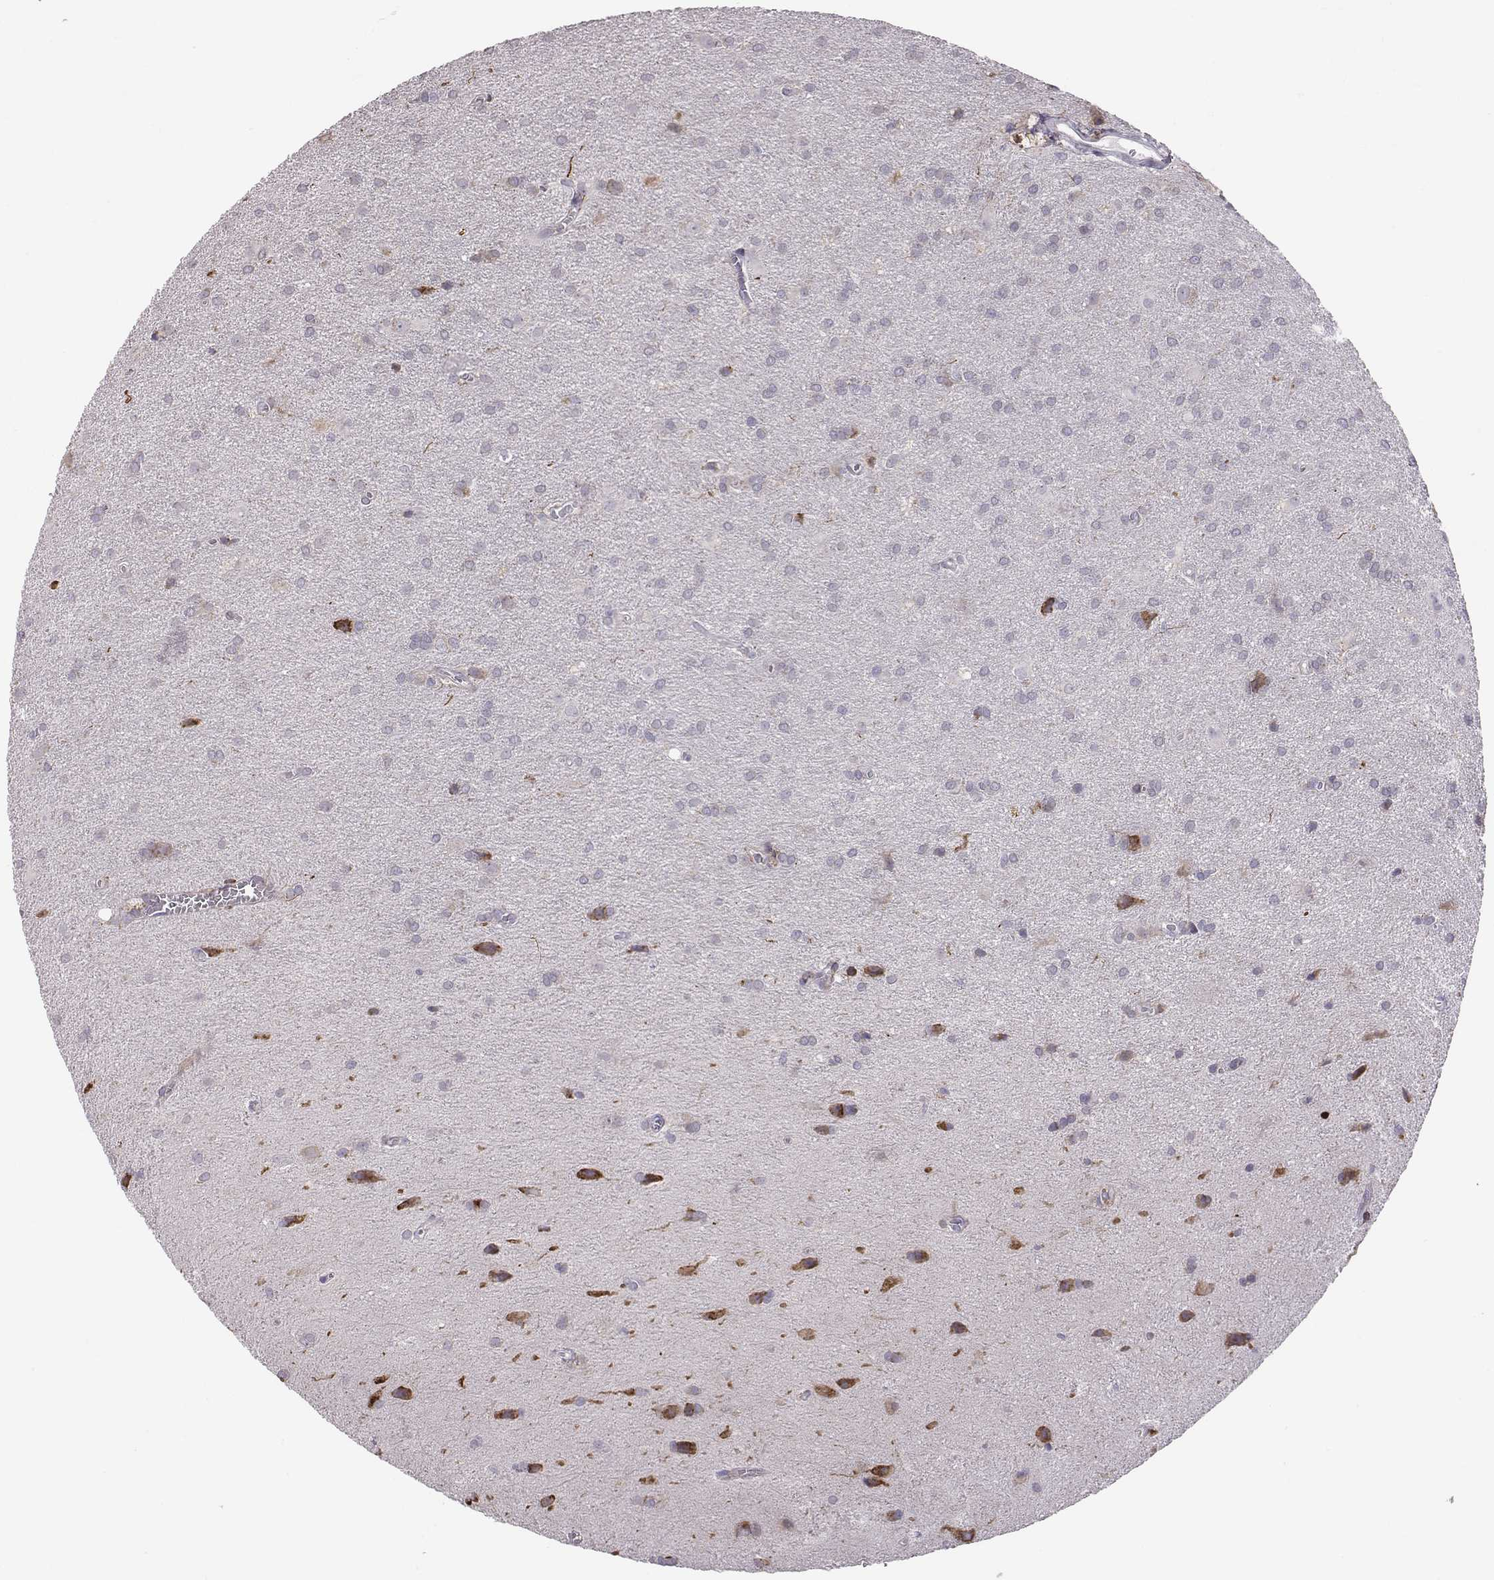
{"staining": {"intensity": "weak", "quantity": "<25%", "location": "cytoplasmic/membranous"}, "tissue": "glioma", "cell_type": "Tumor cells", "image_type": "cancer", "snomed": [{"axis": "morphology", "description": "Glioma, malignant, Low grade"}, {"axis": "topography", "description": "Brain"}], "caption": "Glioma was stained to show a protein in brown. There is no significant positivity in tumor cells.", "gene": "SELENOI", "patient": {"sex": "male", "age": 58}}